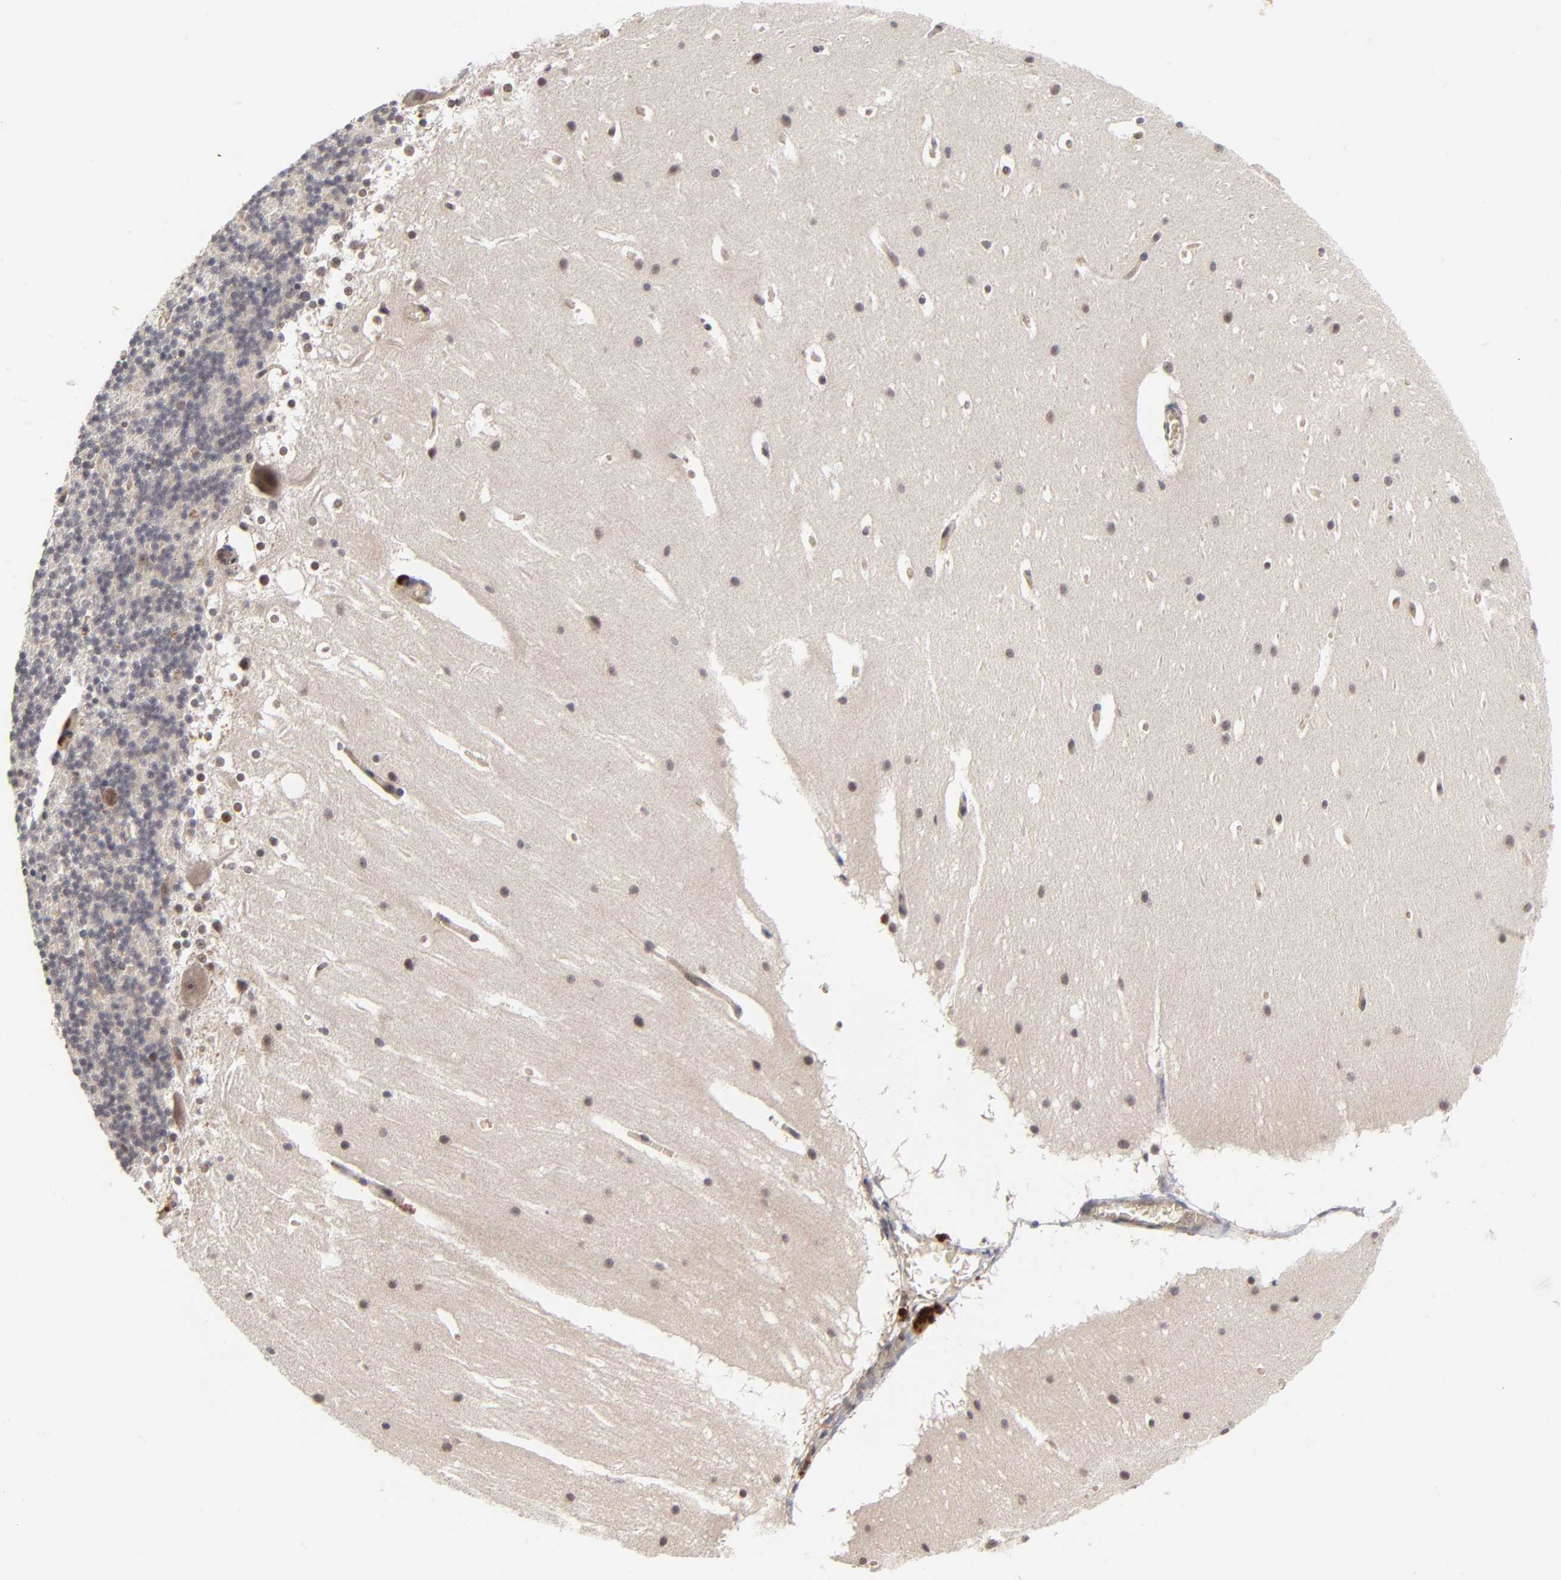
{"staining": {"intensity": "weak", "quantity": "<25%", "location": "cytoplasmic/membranous"}, "tissue": "cerebellum", "cell_type": "Cells in granular layer", "image_type": "normal", "snomed": [{"axis": "morphology", "description": "Normal tissue, NOS"}, {"axis": "topography", "description": "Cerebellum"}], "caption": "High power microscopy histopathology image of an IHC photomicrograph of normal cerebellum, revealing no significant positivity in cells in granular layer. Brightfield microscopy of immunohistochemistry (IHC) stained with DAB (3,3'-diaminobenzidine) (brown) and hematoxylin (blue), captured at high magnification.", "gene": "CASP10", "patient": {"sex": "female", "age": 19}}